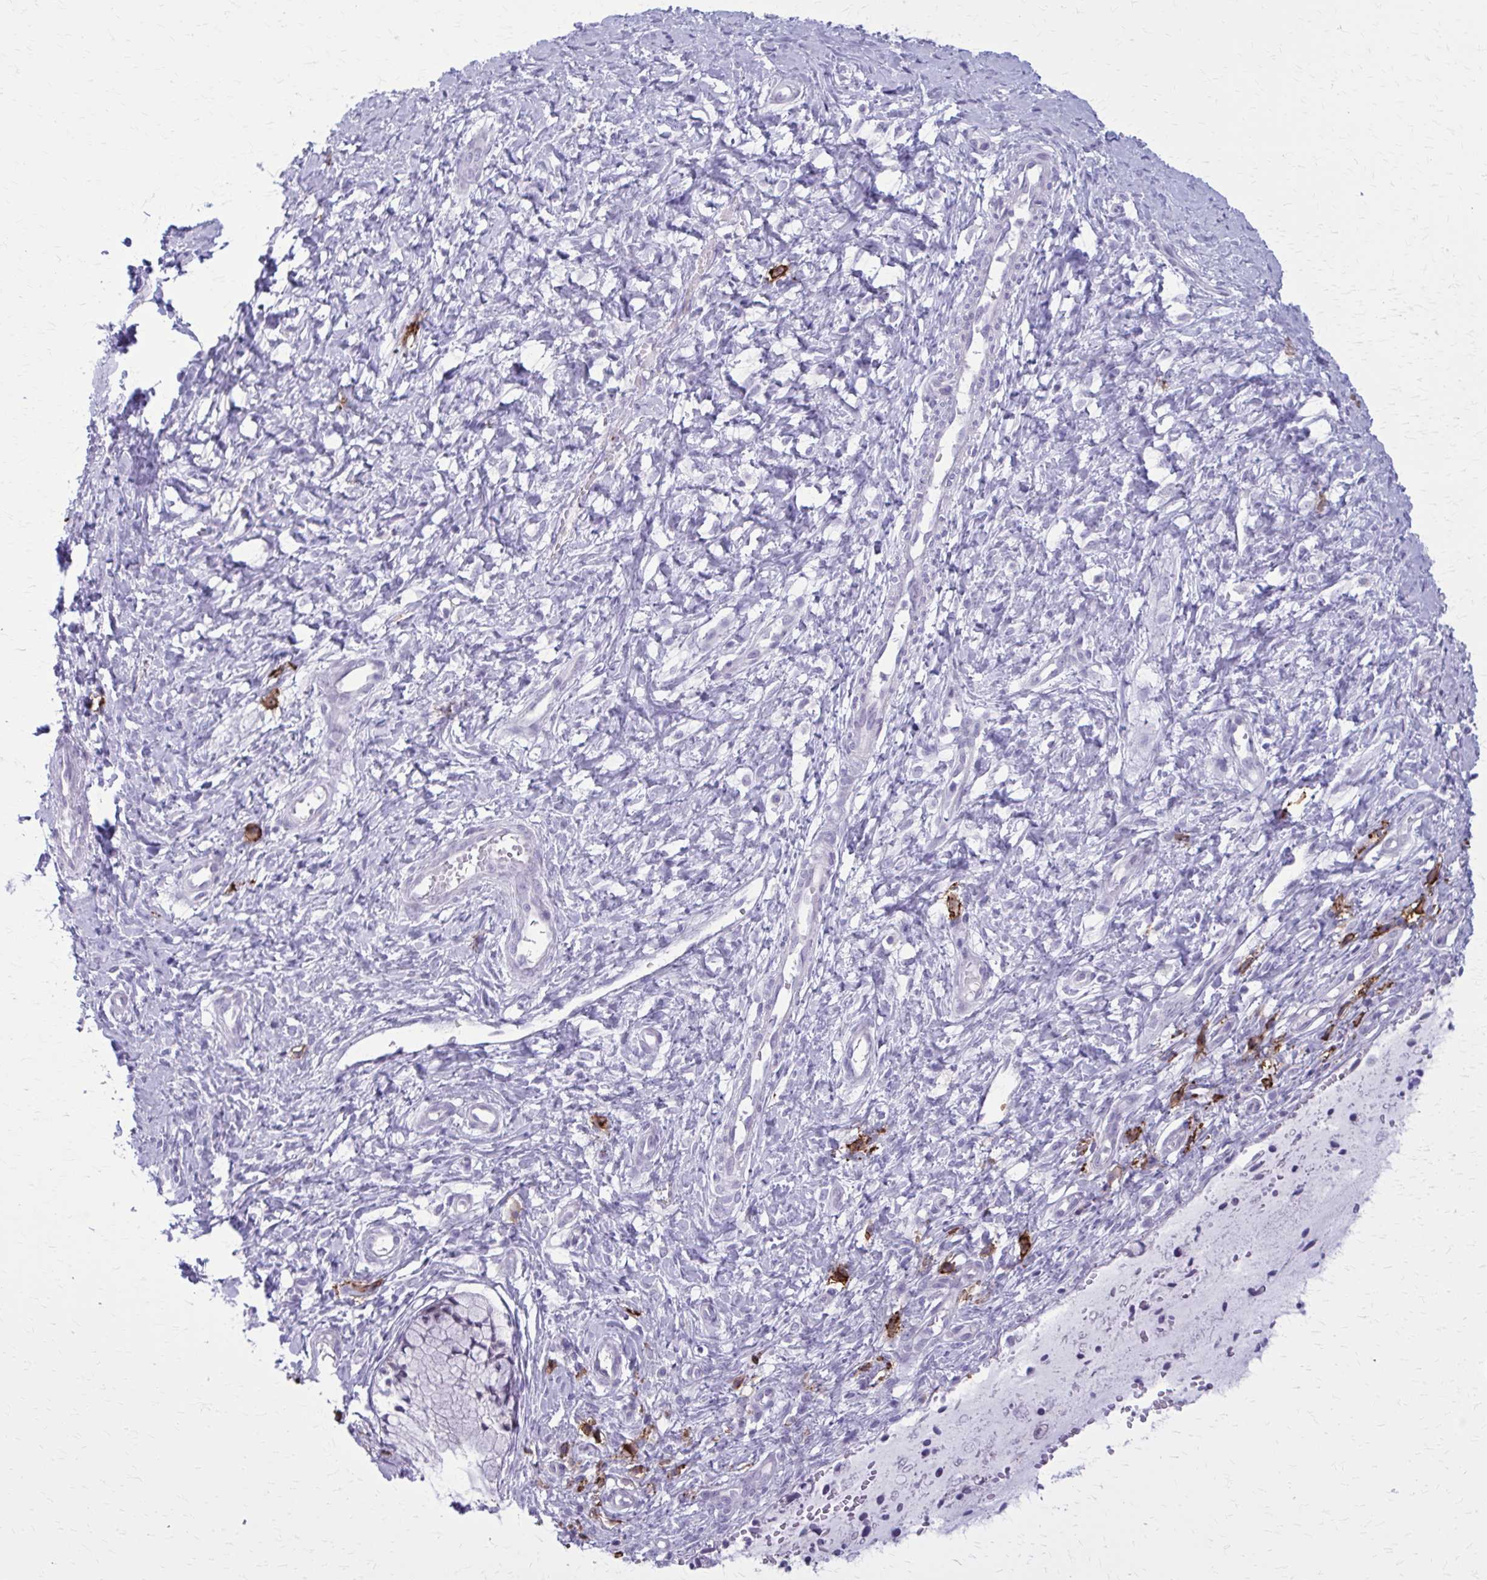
{"staining": {"intensity": "negative", "quantity": "none", "location": "none"}, "tissue": "cervix", "cell_type": "Glandular cells", "image_type": "normal", "snomed": [{"axis": "morphology", "description": "Normal tissue, NOS"}, {"axis": "topography", "description": "Cervix"}], "caption": "IHC of normal cervix shows no staining in glandular cells. (Brightfield microscopy of DAB immunohistochemistry (IHC) at high magnification).", "gene": "CD38", "patient": {"sex": "female", "age": 37}}